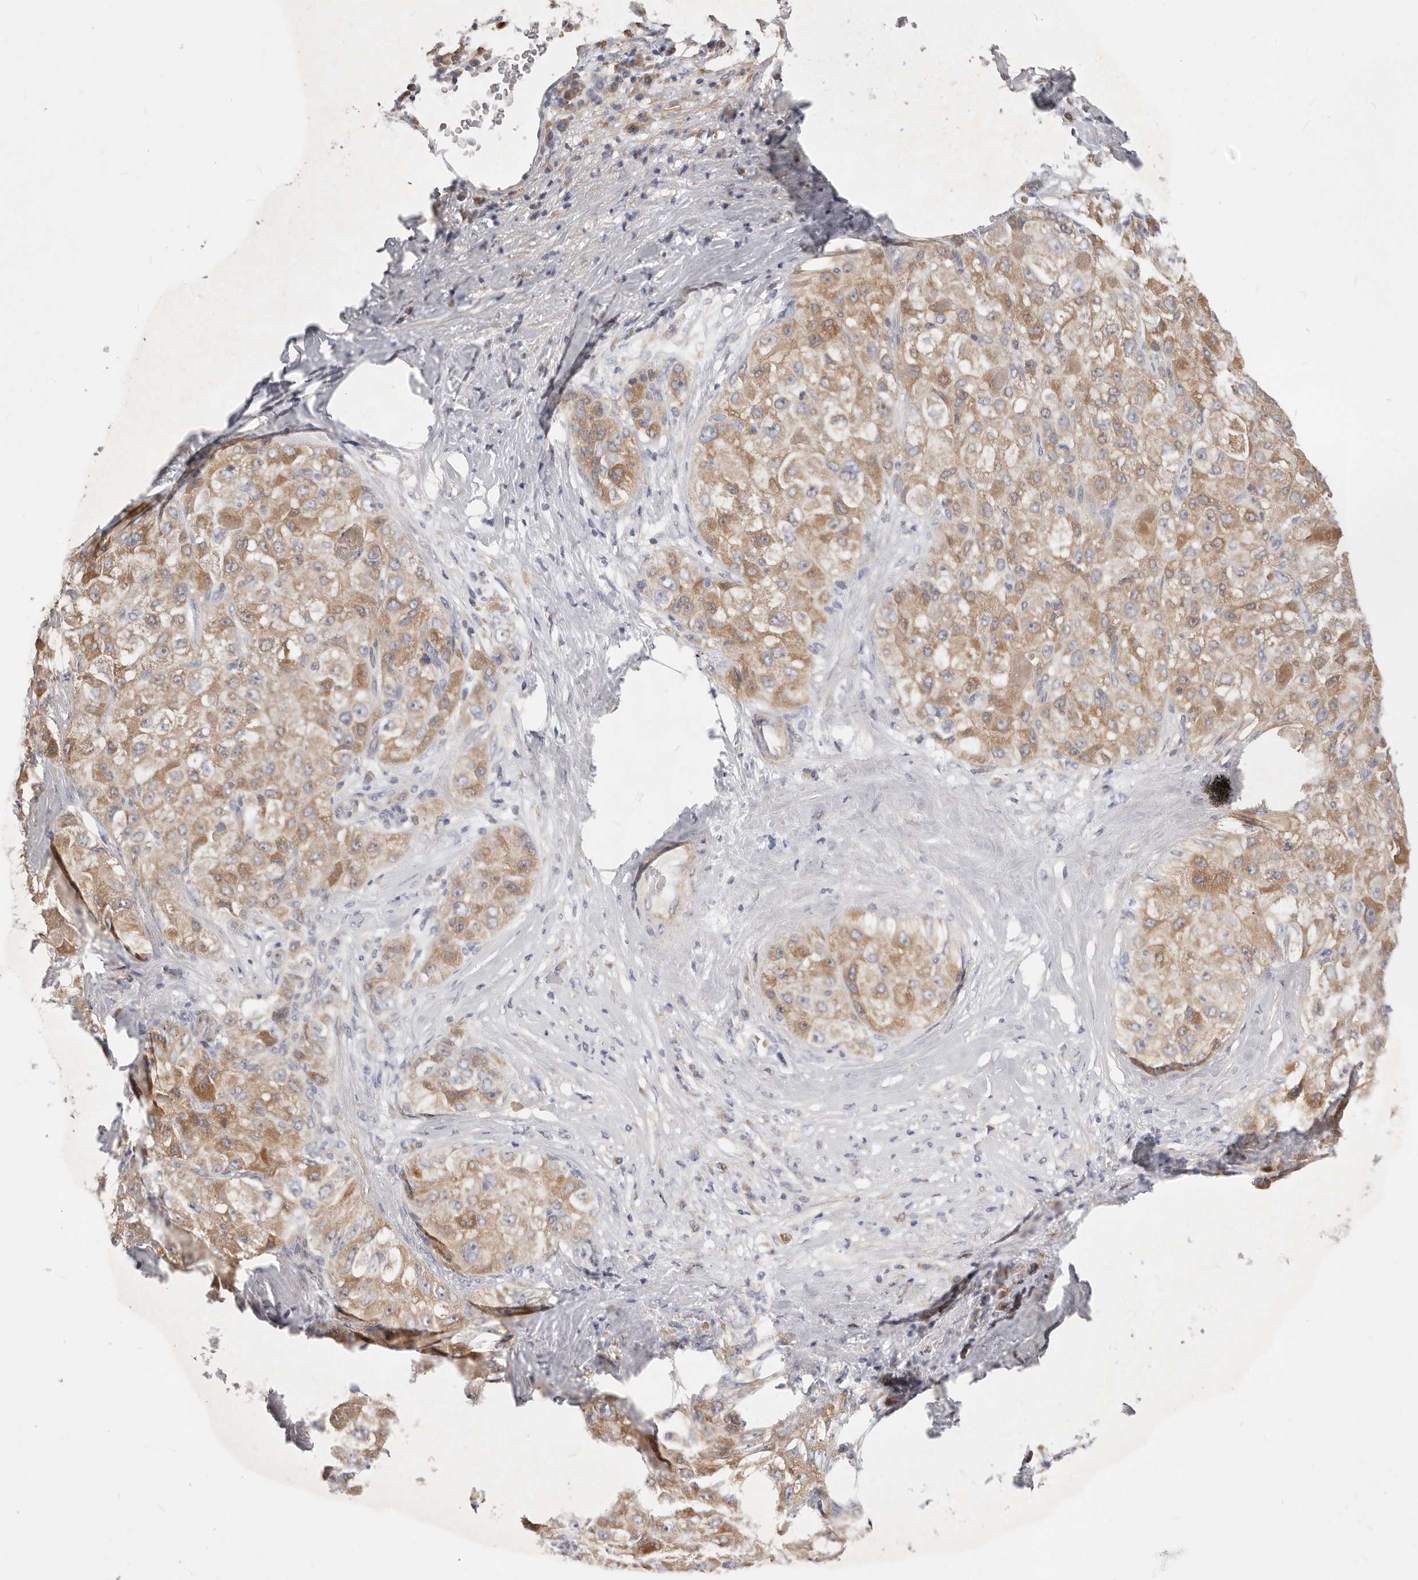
{"staining": {"intensity": "moderate", "quantity": ">75%", "location": "cytoplasmic/membranous"}, "tissue": "liver cancer", "cell_type": "Tumor cells", "image_type": "cancer", "snomed": [{"axis": "morphology", "description": "Carcinoma, Hepatocellular, NOS"}, {"axis": "topography", "description": "Liver"}], "caption": "An IHC histopathology image of neoplastic tissue is shown. Protein staining in brown shows moderate cytoplasmic/membranous positivity in liver cancer (hepatocellular carcinoma) within tumor cells.", "gene": "TFB2M", "patient": {"sex": "male", "age": 80}}